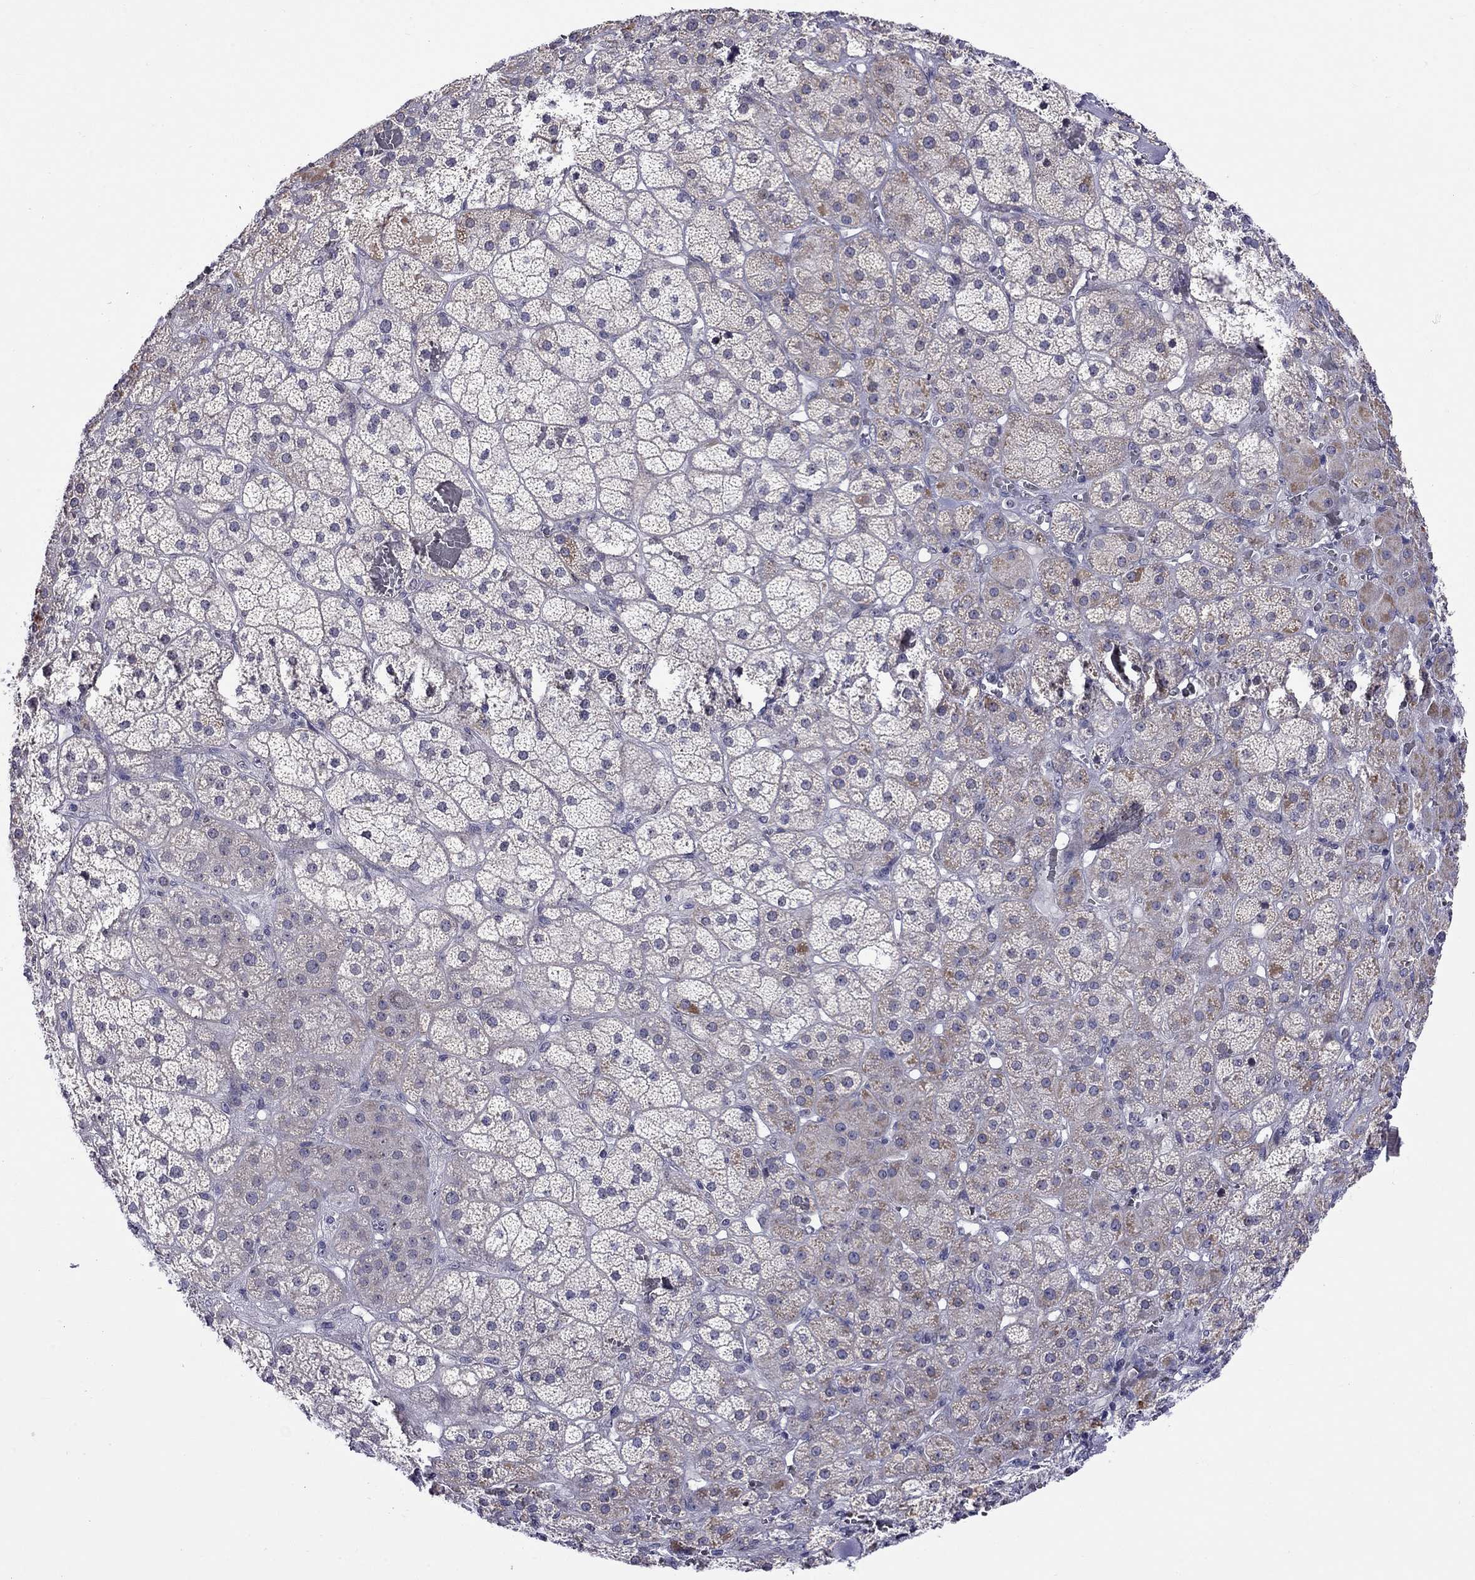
{"staining": {"intensity": "moderate", "quantity": "<25%", "location": "cytoplasmic/membranous"}, "tissue": "adrenal gland", "cell_type": "Glandular cells", "image_type": "normal", "snomed": [{"axis": "morphology", "description": "Normal tissue, NOS"}, {"axis": "topography", "description": "Adrenal gland"}], "caption": "IHC (DAB (3,3'-diaminobenzidine)) staining of normal adrenal gland shows moderate cytoplasmic/membranous protein expression in about <25% of glandular cells.", "gene": "HES5", "patient": {"sex": "male", "age": 57}}